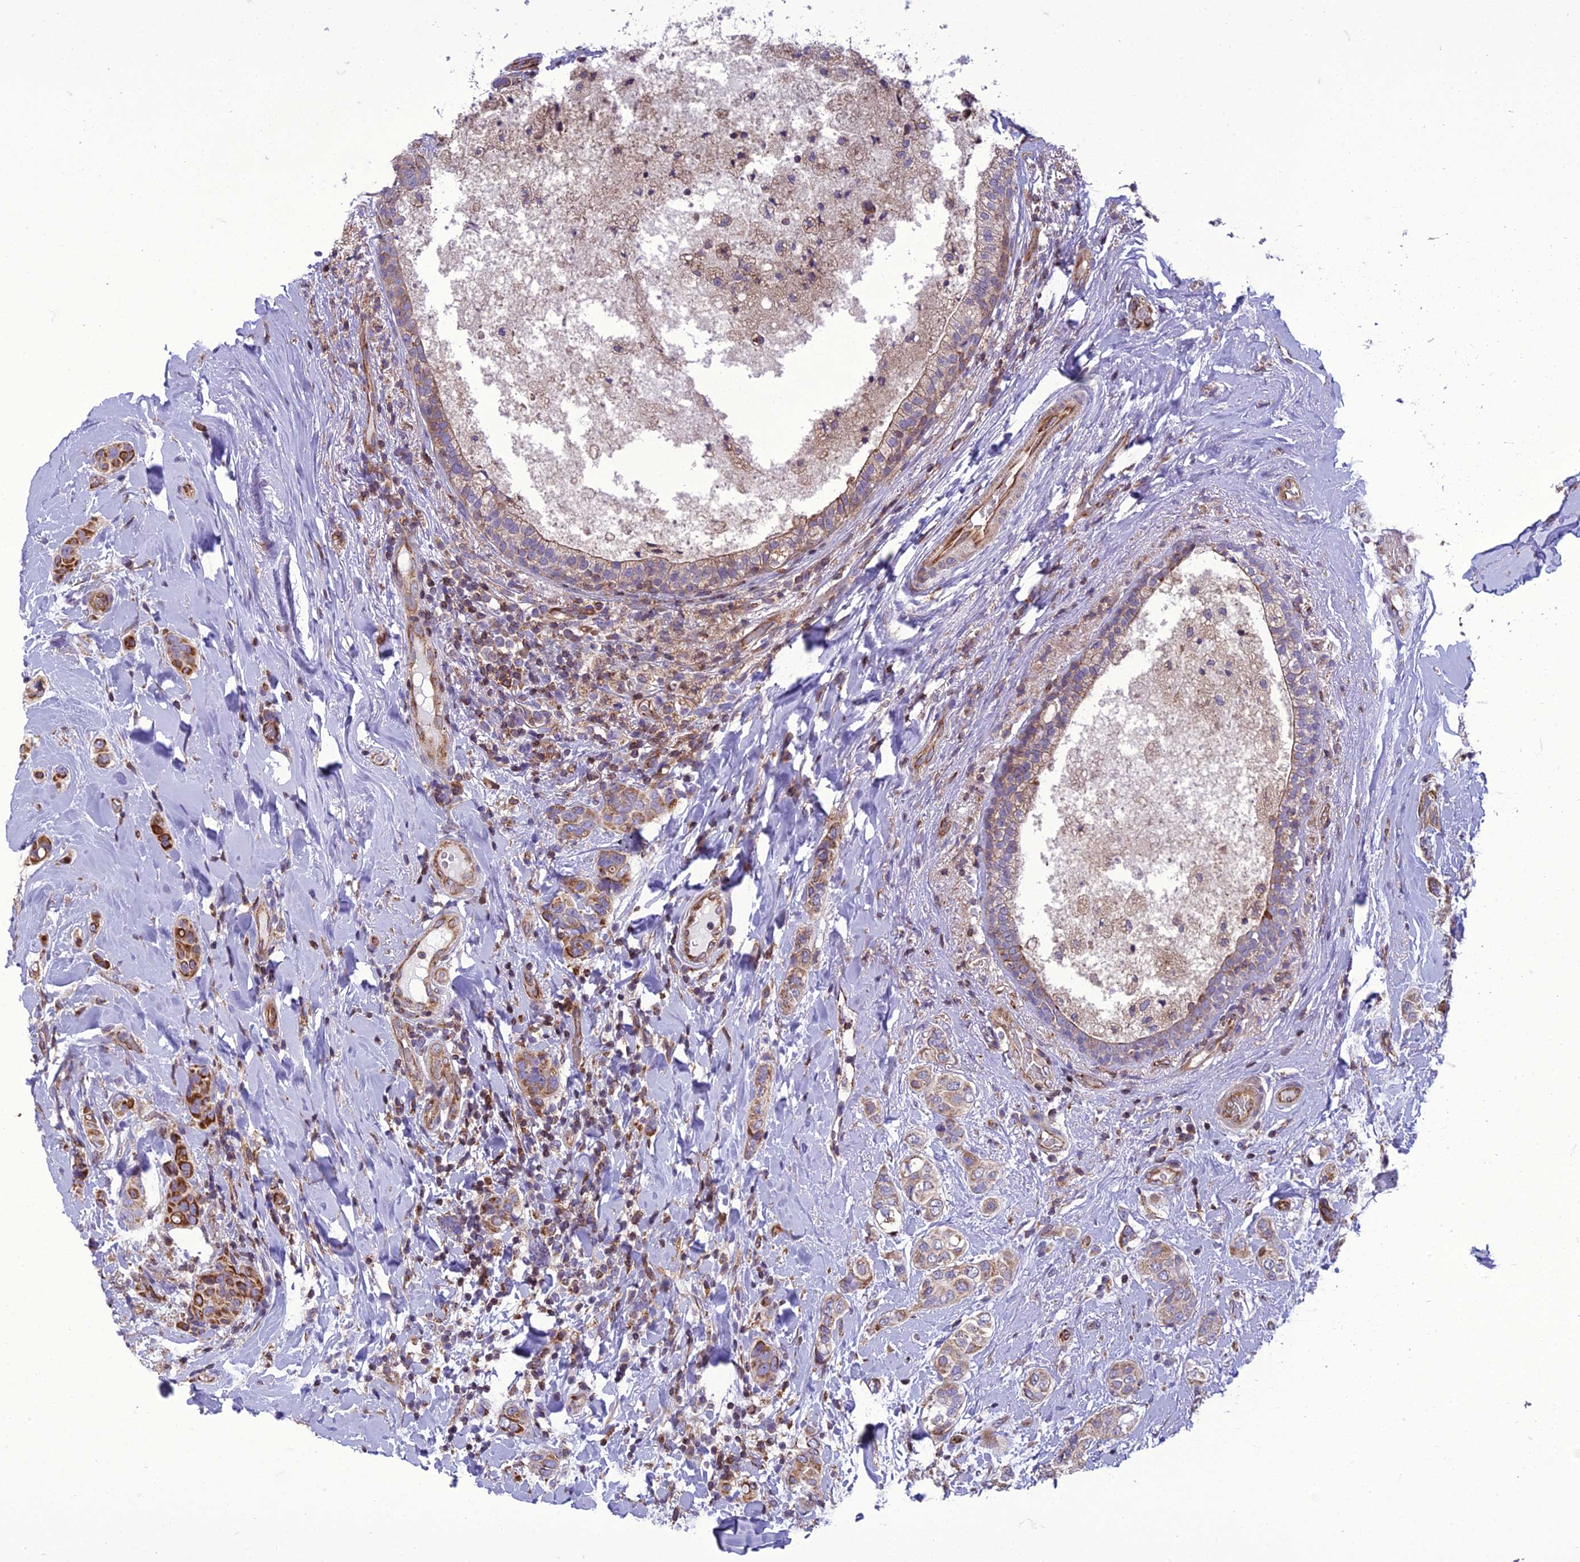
{"staining": {"intensity": "moderate", "quantity": "25%-75%", "location": "cytoplasmic/membranous"}, "tissue": "breast cancer", "cell_type": "Tumor cells", "image_type": "cancer", "snomed": [{"axis": "morphology", "description": "Lobular carcinoma"}, {"axis": "topography", "description": "Breast"}], "caption": "Tumor cells exhibit medium levels of moderate cytoplasmic/membranous positivity in approximately 25%-75% of cells in human breast cancer (lobular carcinoma). The protein is stained brown, and the nuclei are stained in blue (DAB IHC with brightfield microscopy, high magnification).", "gene": "GIMAP1", "patient": {"sex": "female", "age": 51}}